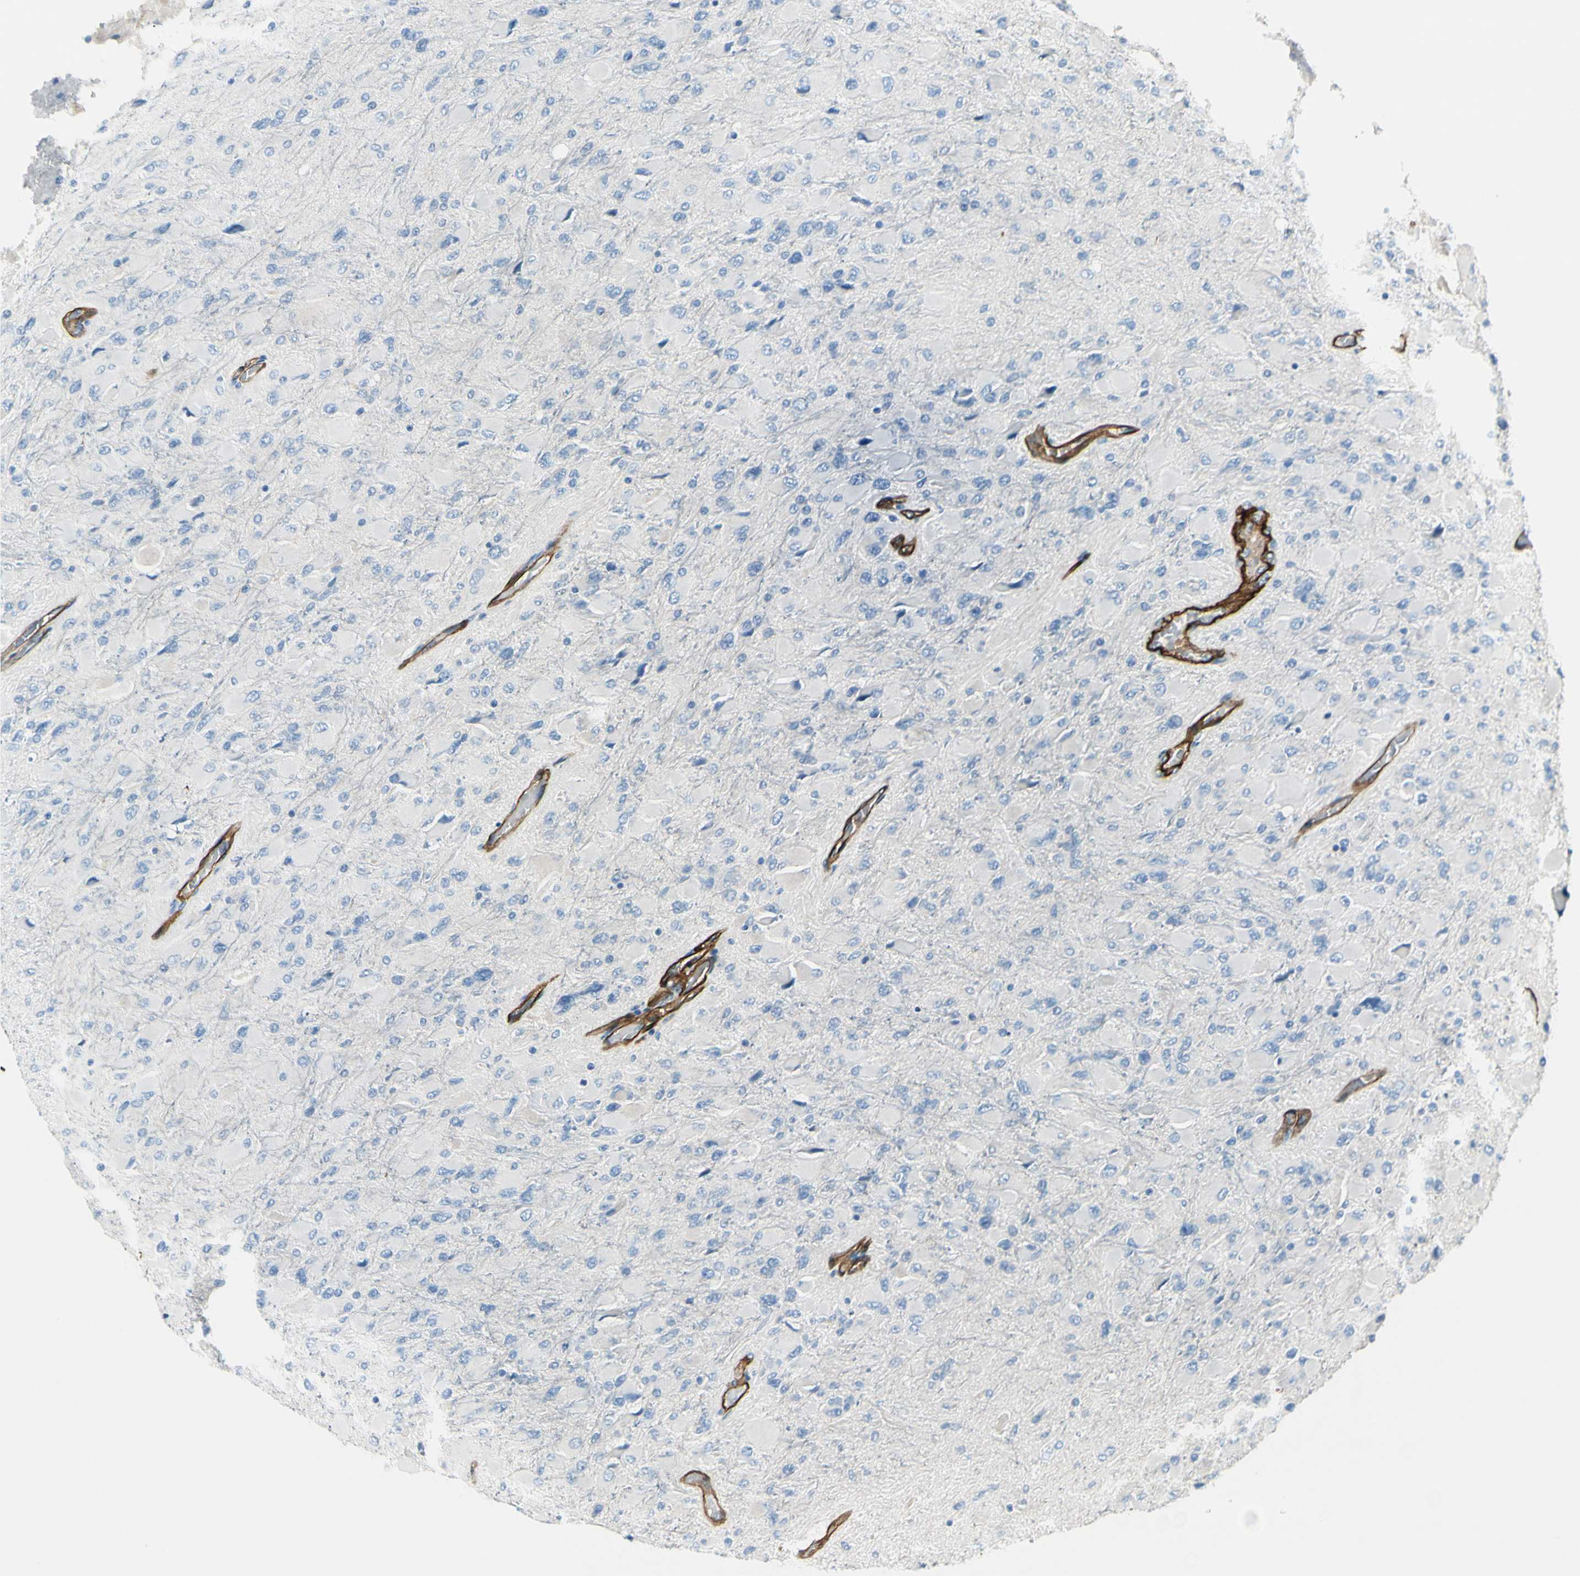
{"staining": {"intensity": "negative", "quantity": "none", "location": "none"}, "tissue": "glioma", "cell_type": "Tumor cells", "image_type": "cancer", "snomed": [{"axis": "morphology", "description": "Glioma, malignant, High grade"}, {"axis": "topography", "description": "Cerebral cortex"}], "caption": "Immunohistochemical staining of glioma demonstrates no significant positivity in tumor cells.", "gene": "CD93", "patient": {"sex": "female", "age": 36}}